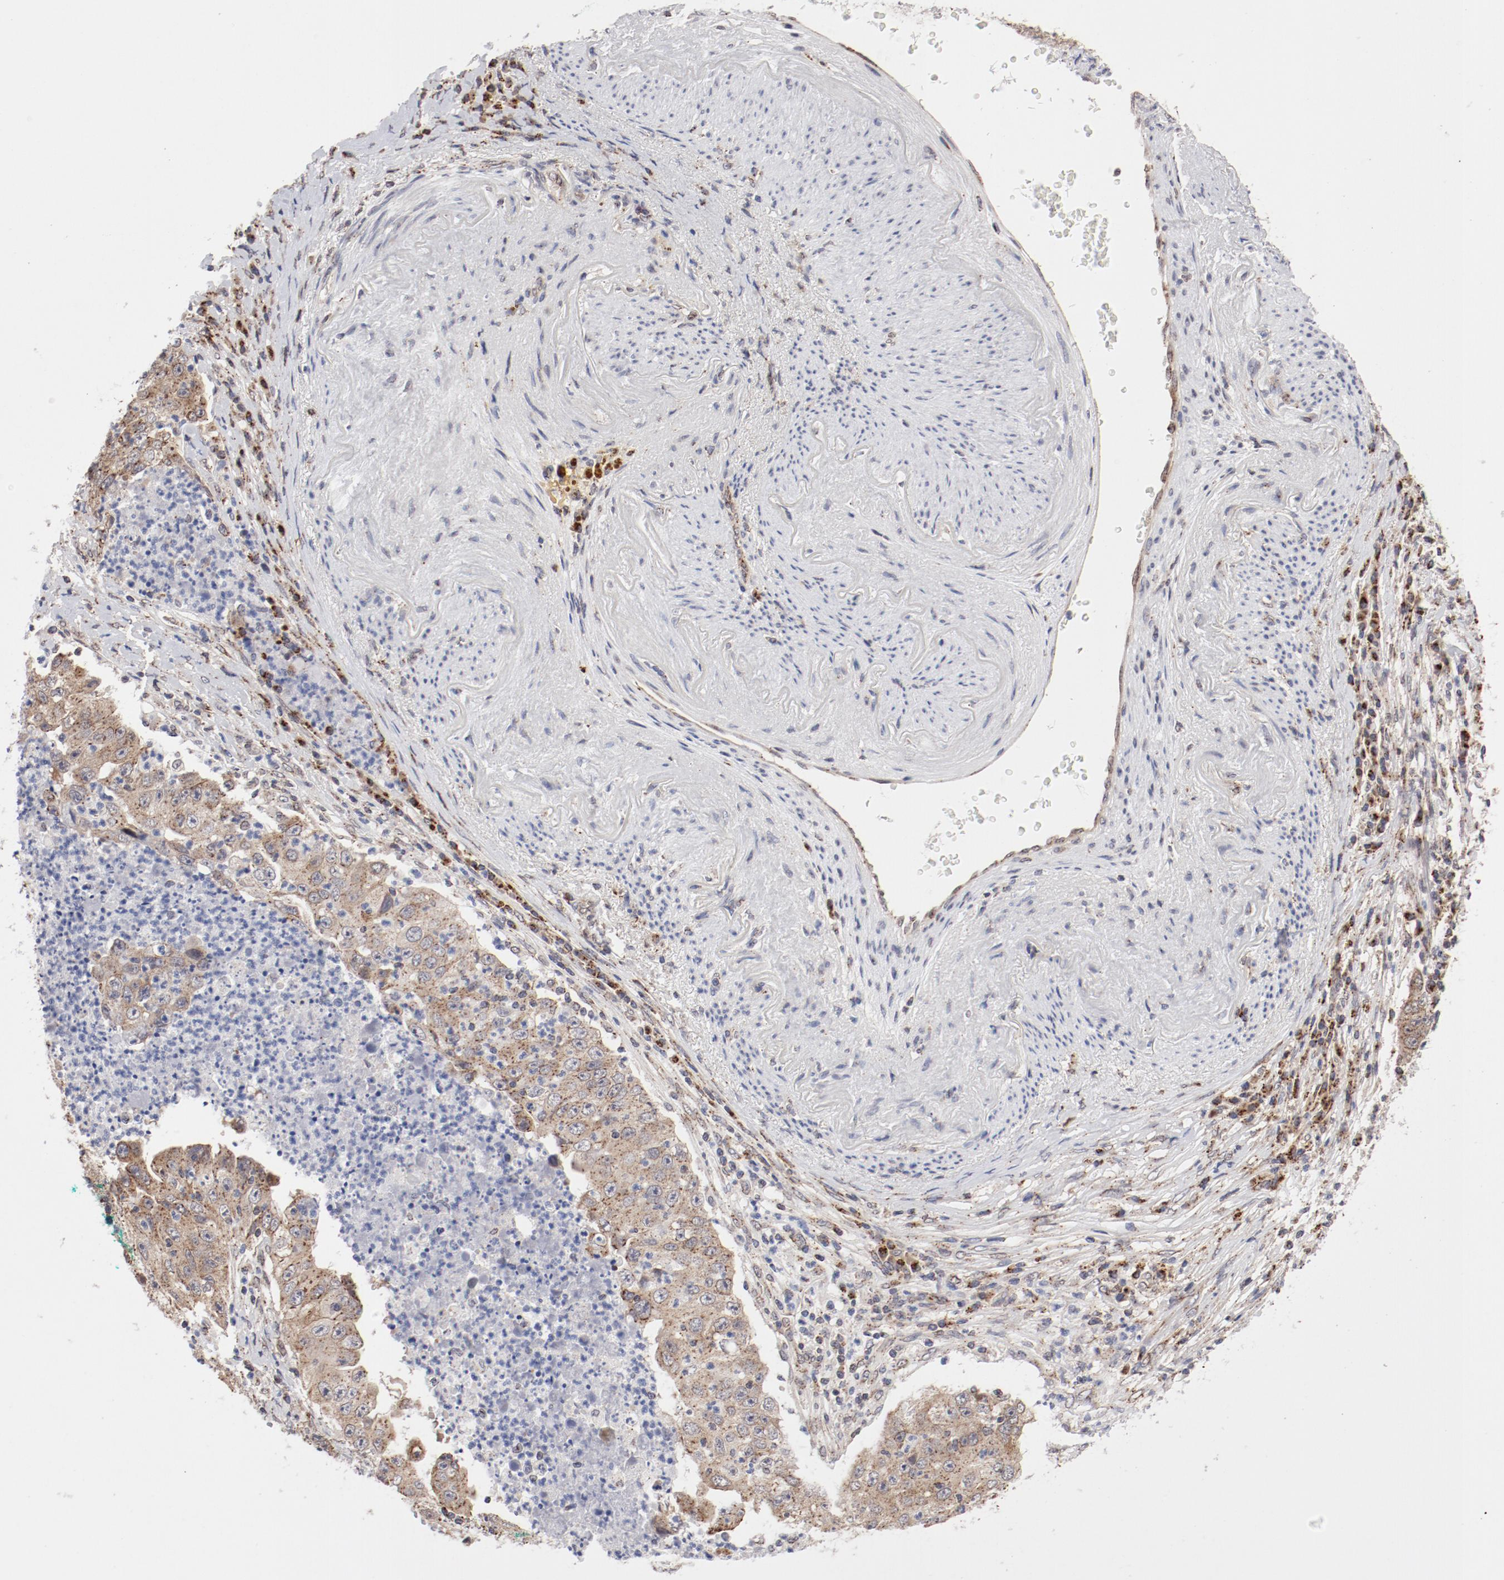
{"staining": {"intensity": "weak", "quantity": ">75%", "location": "cytoplasmic/membranous"}, "tissue": "lung cancer", "cell_type": "Tumor cells", "image_type": "cancer", "snomed": [{"axis": "morphology", "description": "Squamous cell carcinoma, NOS"}, {"axis": "topography", "description": "Lung"}], "caption": "The immunohistochemical stain shows weak cytoplasmic/membranous expression in tumor cells of lung cancer (squamous cell carcinoma) tissue. The protein of interest is shown in brown color, while the nuclei are stained blue.", "gene": "RPL12", "patient": {"sex": "male", "age": 64}}